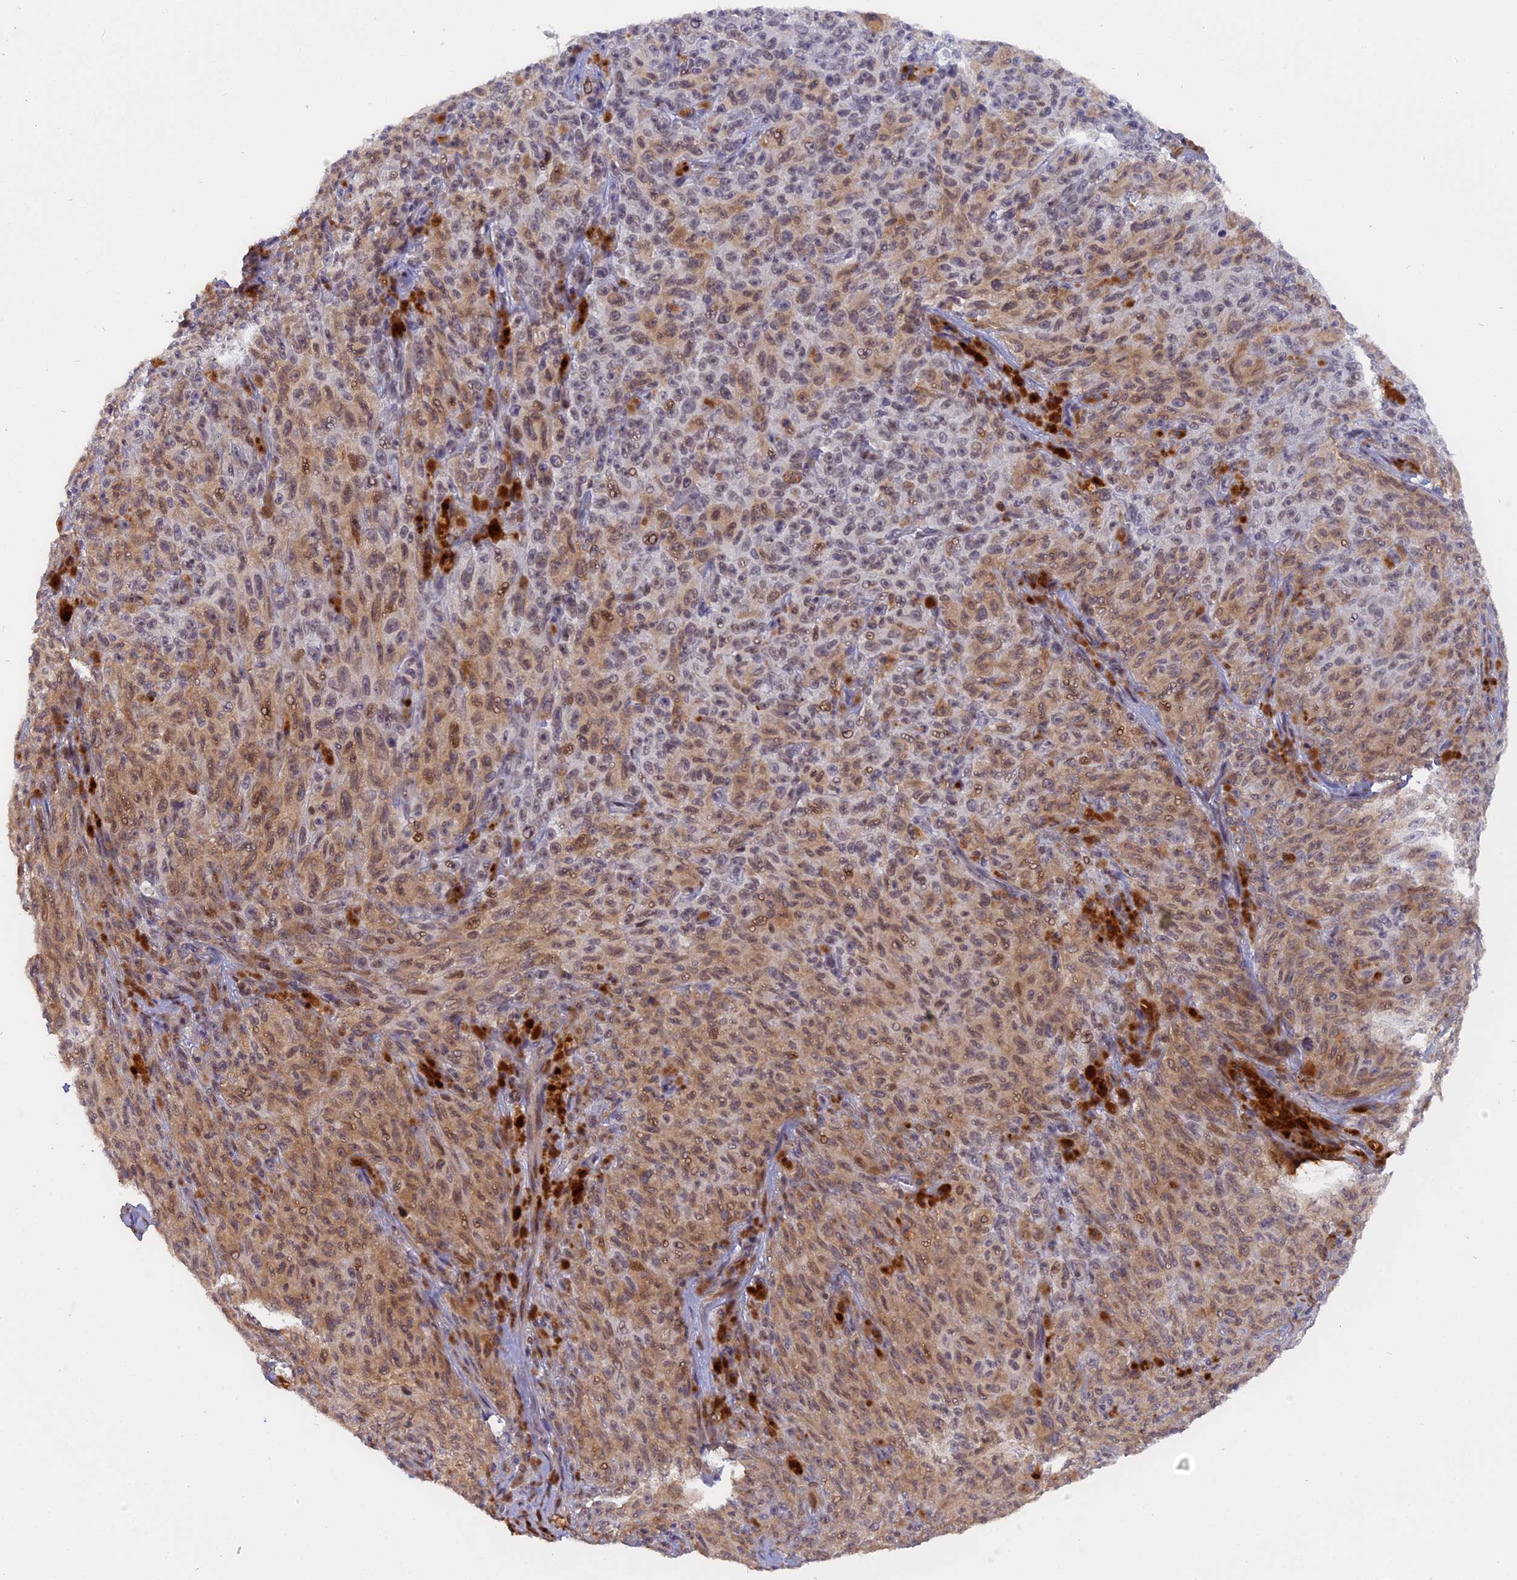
{"staining": {"intensity": "moderate", "quantity": ">75%", "location": "cytoplasmic/membranous,nuclear"}, "tissue": "melanoma", "cell_type": "Tumor cells", "image_type": "cancer", "snomed": [{"axis": "morphology", "description": "Malignant melanoma, NOS"}, {"axis": "topography", "description": "Skin"}], "caption": "This is a photomicrograph of immunohistochemistry (IHC) staining of malignant melanoma, which shows moderate expression in the cytoplasmic/membranous and nuclear of tumor cells.", "gene": "PYGO1", "patient": {"sex": "female", "age": 82}}